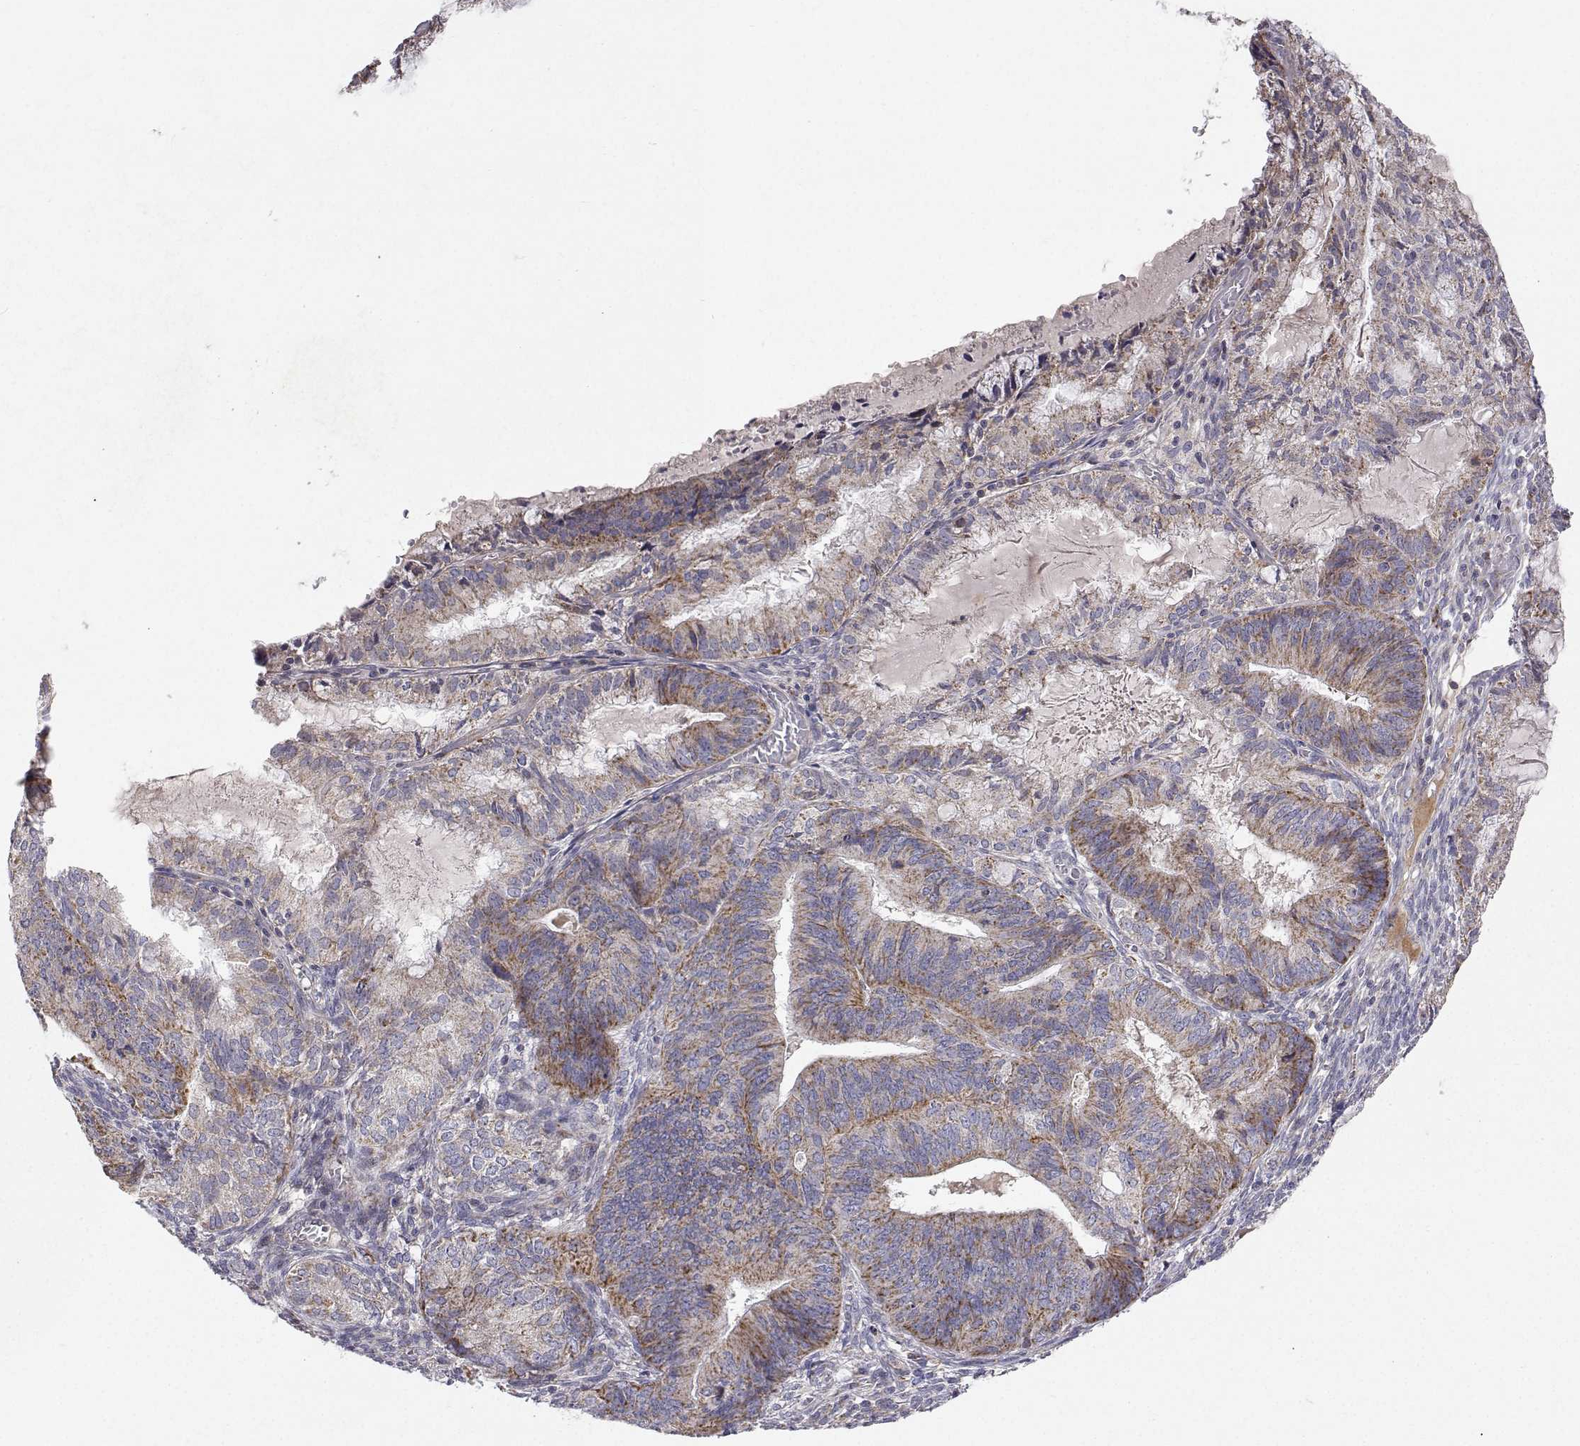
{"staining": {"intensity": "moderate", "quantity": "25%-75%", "location": "cytoplasmic/membranous"}, "tissue": "endometrial cancer", "cell_type": "Tumor cells", "image_type": "cancer", "snomed": [{"axis": "morphology", "description": "Adenocarcinoma, NOS"}, {"axis": "topography", "description": "Endometrium"}], "caption": "Protein expression analysis of adenocarcinoma (endometrial) displays moderate cytoplasmic/membranous expression in about 25%-75% of tumor cells.", "gene": "MRPL3", "patient": {"sex": "female", "age": 86}}